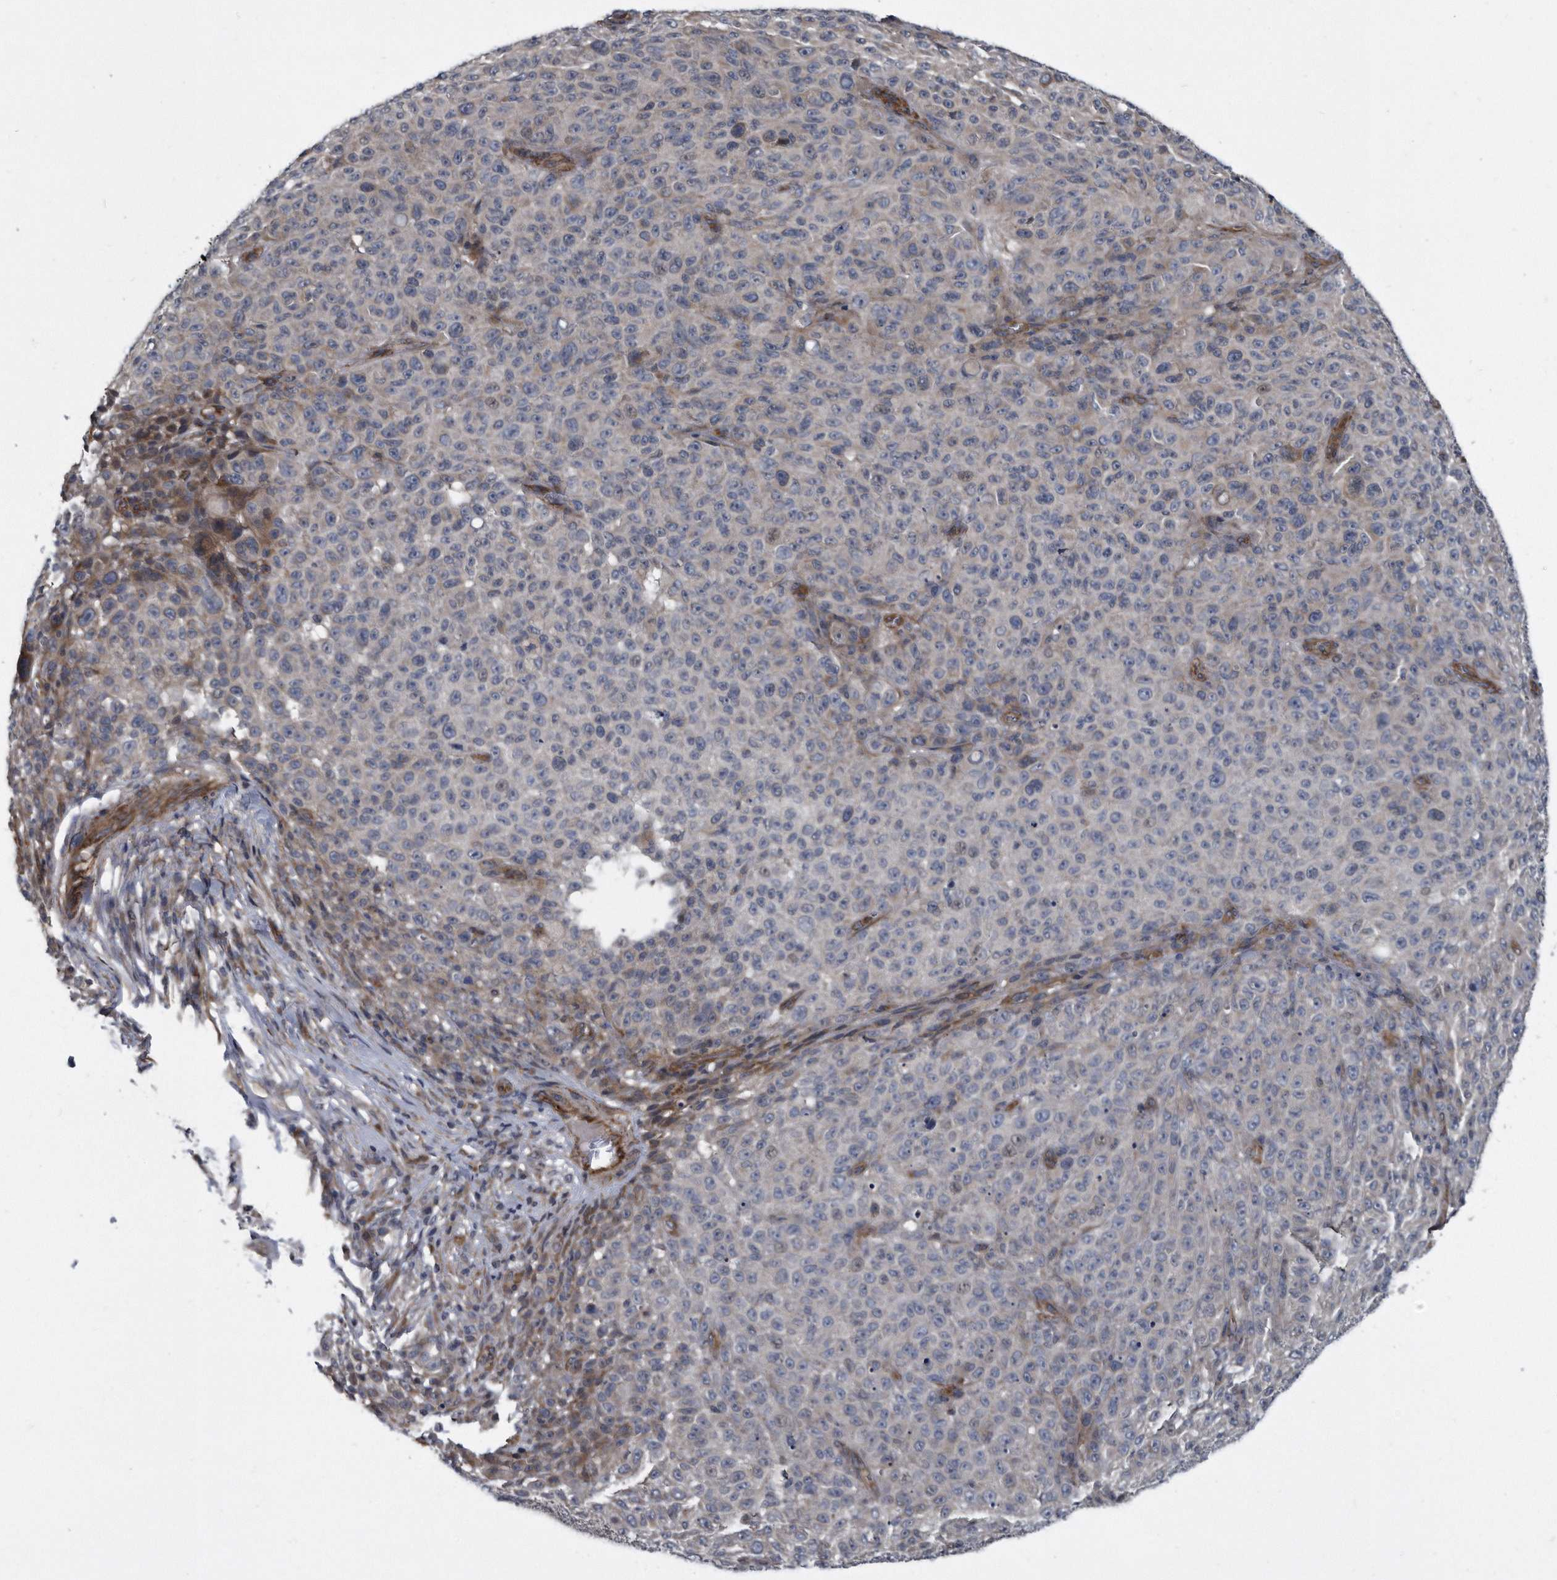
{"staining": {"intensity": "negative", "quantity": "none", "location": "none"}, "tissue": "melanoma", "cell_type": "Tumor cells", "image_type": "cancer", "snomed": [{"axis": "morphology", "description": "Malignant melanoma, NOS"}, {"axis": "topography", "description": "Skin"}], "caption": "The IHC micrograph has no significant positivity in tumor cells of melanoma tissue.", "gene": "ARMCX1", "patient": {"sex": "female", "age": 82}}